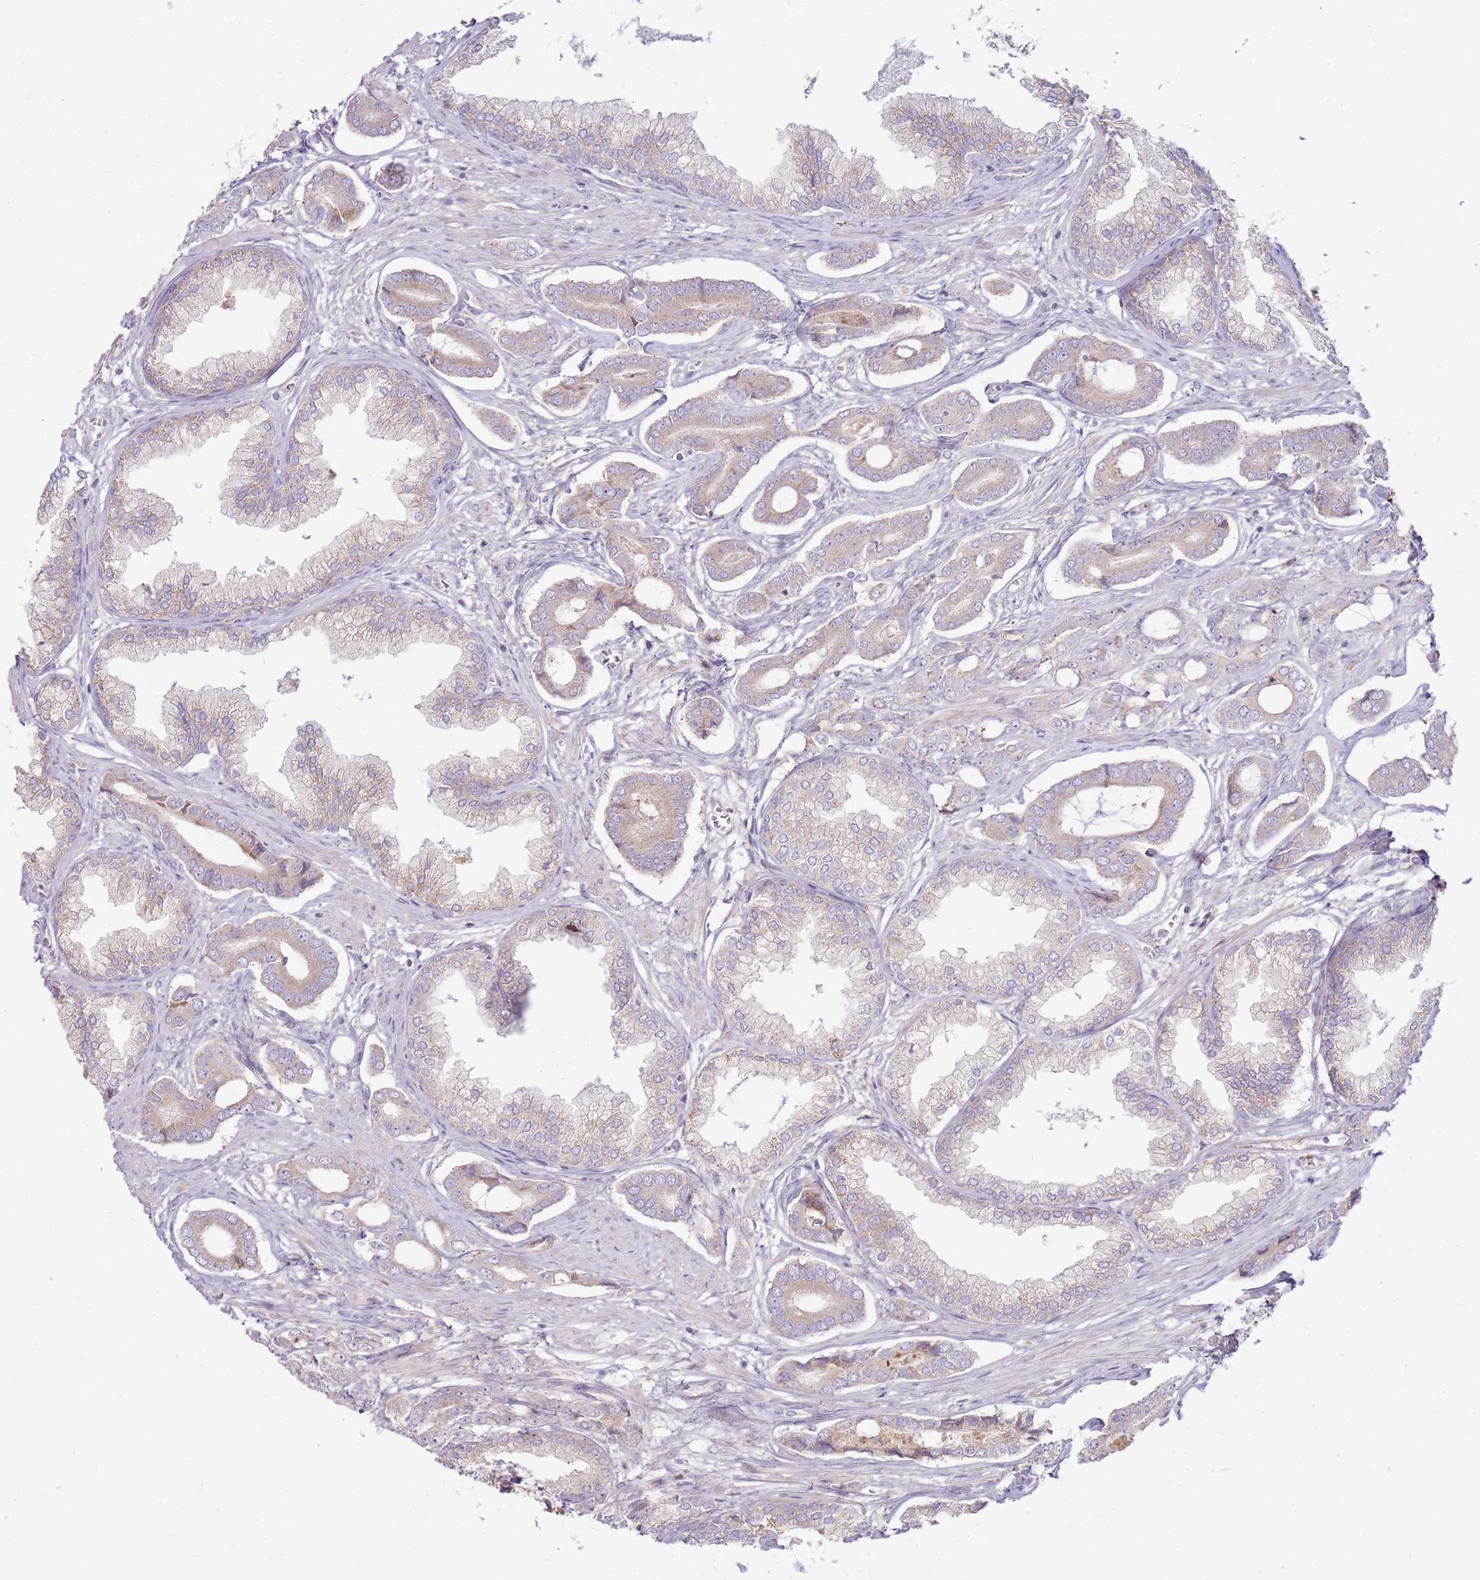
{"staining": {"intensity": "weak", "quantity": "25%-75%", "location": "cytoplasmic/membranous"}, "tissue": "prostate cancer", "cell_type": "Tumor cells", "image_type": "cancer", "snomed": [{"axis": "morphology", "description": "Adenocarcinoma, NOS"}, {"axis": "topography", "description": "Prostate and seminal vesicle, NOS"}], "caption": "DAB immunohistochemical staining of prostate cancer (adenocarcinoma) displays weak cytoplasmic/membranous protein expression in approximately 25%-75% of tumor cells. (Stains: DAB in brown, nuclei in blue, Microscopy: brightfield microscopy at high magnification).", "gene": "EMC1", "patient": {"sex": "male", "age": 76}}